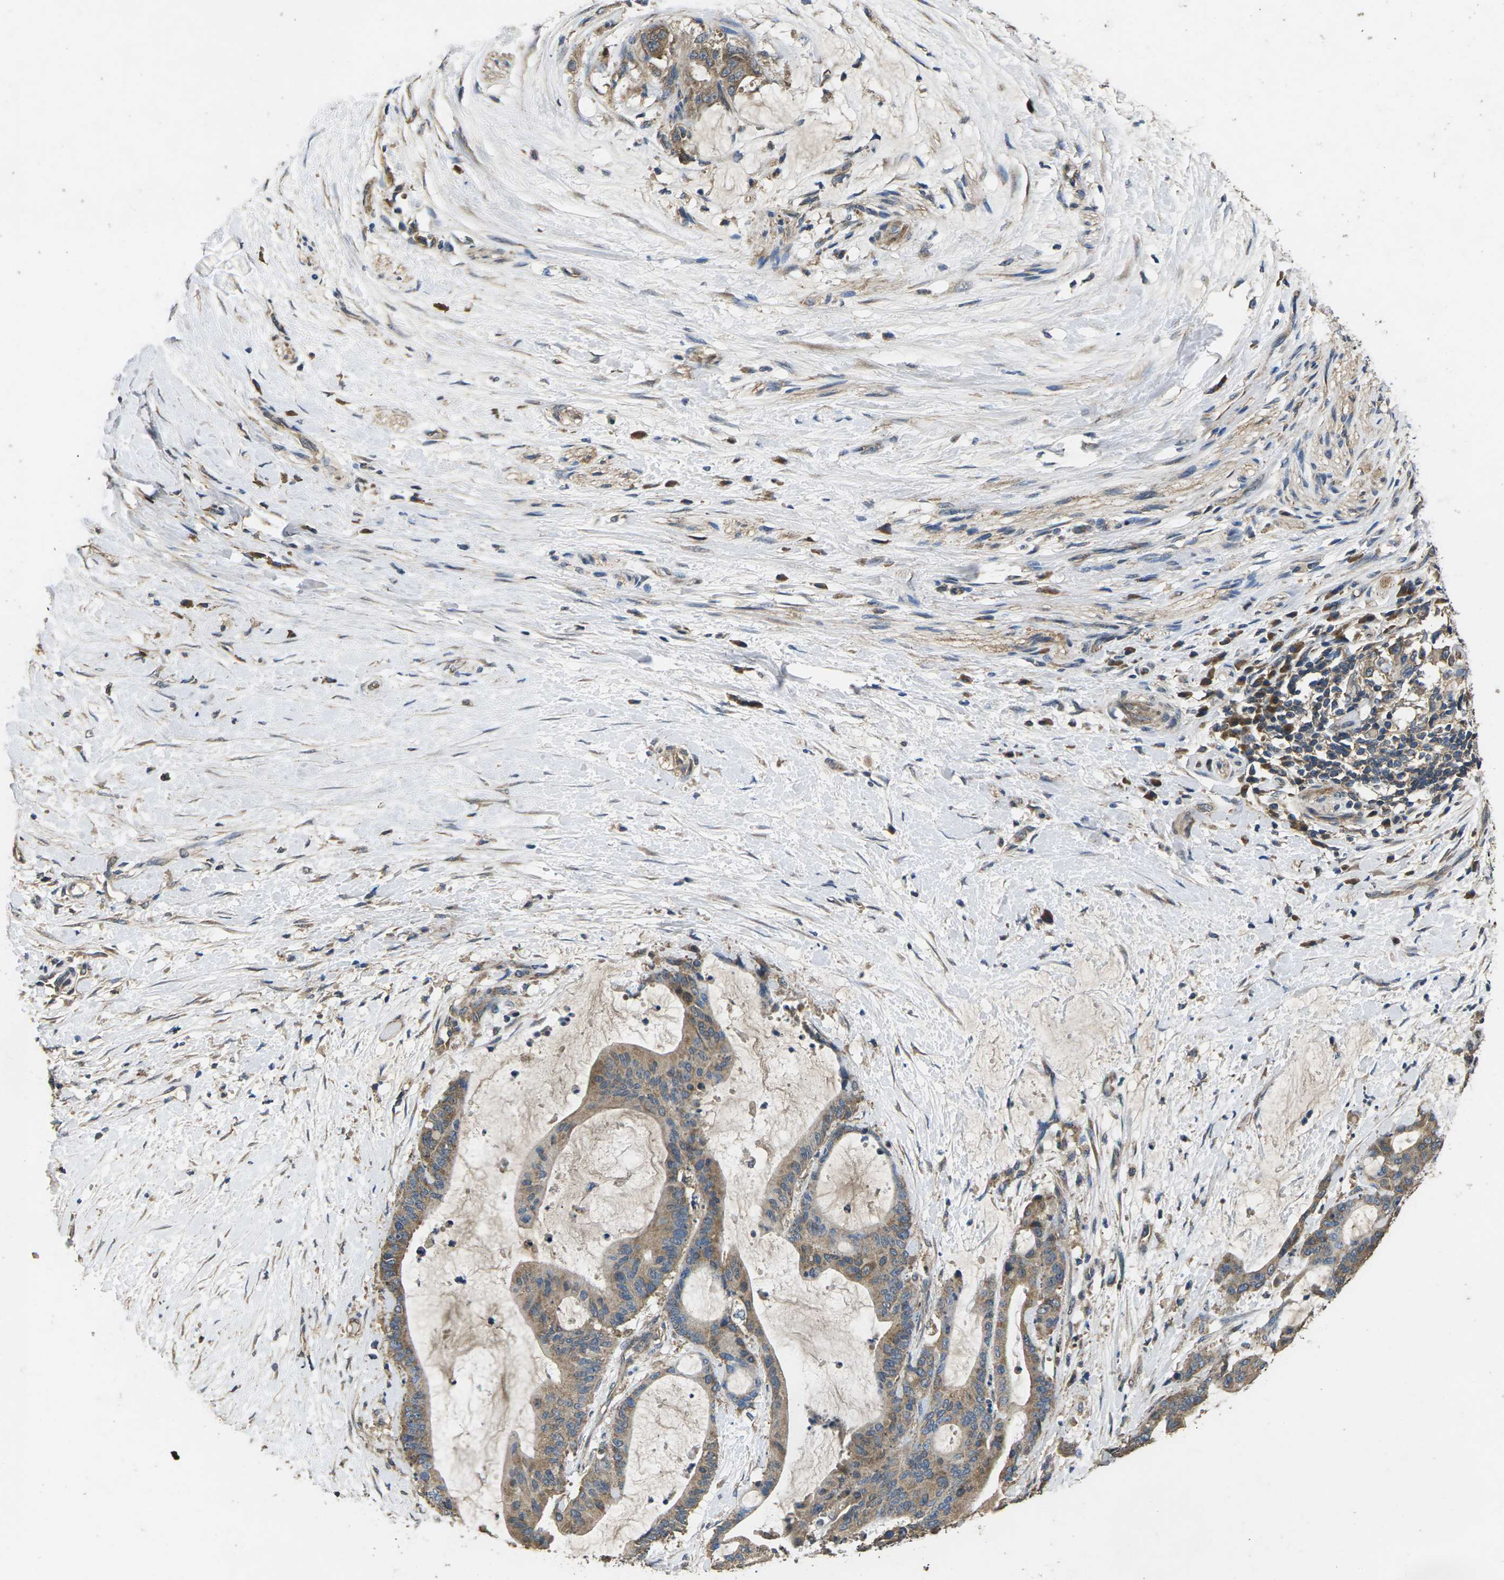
{"staining": {"intensity": "weak", "quantity": ">75%", "location": "cytoplasmic/membranous"}, "tissue": "liver cancer", "cell_type": "Tumor cells", "image_type": "cancer", "snomed": [{"axis": "morphology", "description": "Cholangiocarcinoma"}, {"axis": "topography", "description": "Liver"}], "caption": "Immunohistochemical staining of liver cancer (cholangiocarcinoma) shows weak cytoplasmic/membranous protein positivity in approximately >75% of tumor cells. The staining was performed using DAB to visualize the protein expression in brown, while the nuclei were stained in blue with hematoxylin (Magnification: 20x).", "gene": "B4GAT1", "patient": {"sex": "female", "age": 73}}